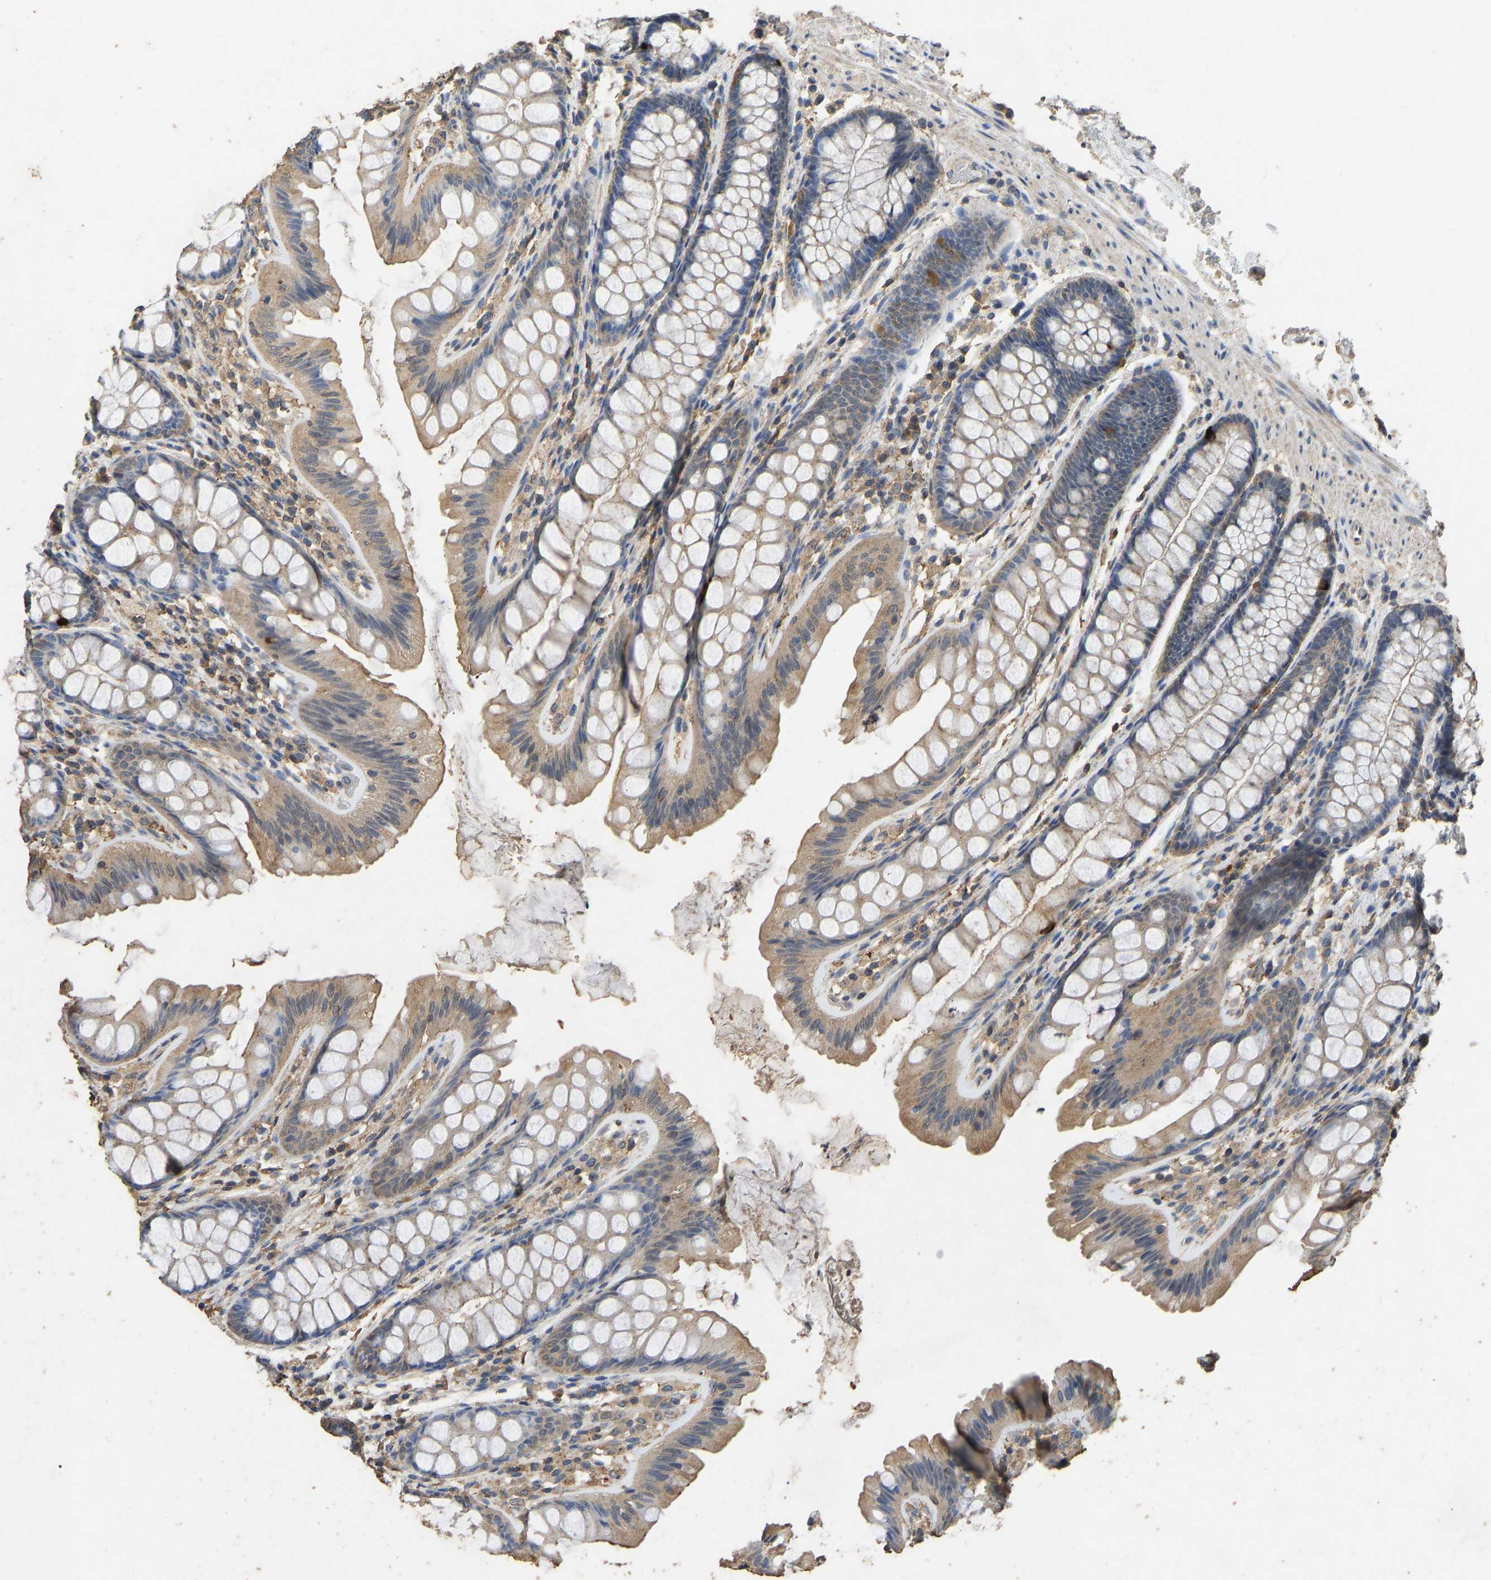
{"staining": {"intensity": "negative", "quantity": "none", "location": "none"}, "tissue": "colon", "cell_type": "Endothelial cells", "image_type": "normal", "snomed": [{"axis": "morphology", "description": "Normal tissue, NOS"}, {"axis": "topography", "description": "Colon"}], "caption": "This is a micrograph of immunohistochemistry (IHC) staining of normal colon, which shows no staining in endothelial cells.", "gene": "CIDEC", "patient": {"sex": "female", "age": 56}}